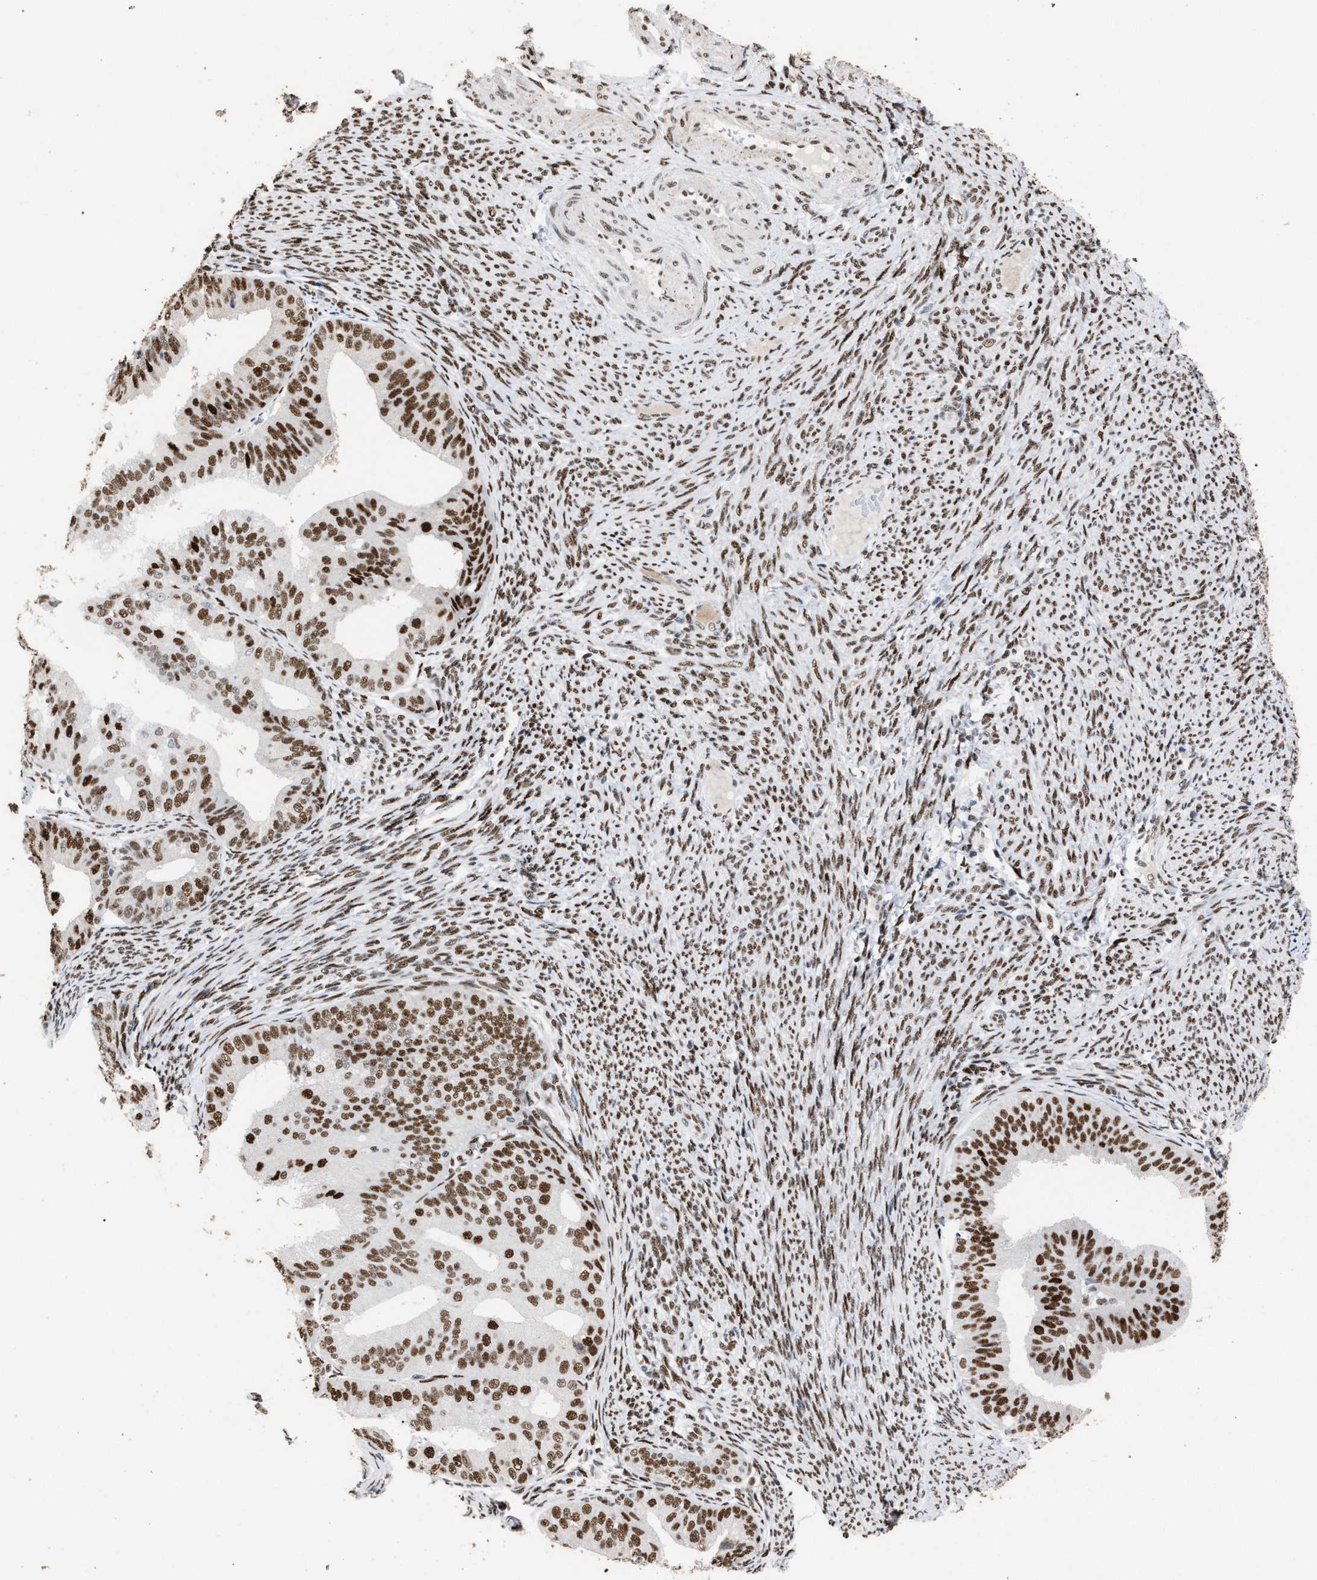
{"staining": {"intensity": "moderate", "quantity": ">75%", "location": "nuclear"}, "tissue": "endometrial cancer", "cell_type": "Tumor cells", "image_type": "cancer", "snomed": [{"axis": "morphology", "description": "Adenocarcinoma, NOS"}, {"axis": "topography", "description": "Endometrium"}], "caption": "The histopathology image demonstrates staining of endometrial cancer, revealing moderate nuclear protein positivity (brown color) within tumor cells.", "gene": "TP53BP1", "patient": {"sex": "female", "age": 63}}